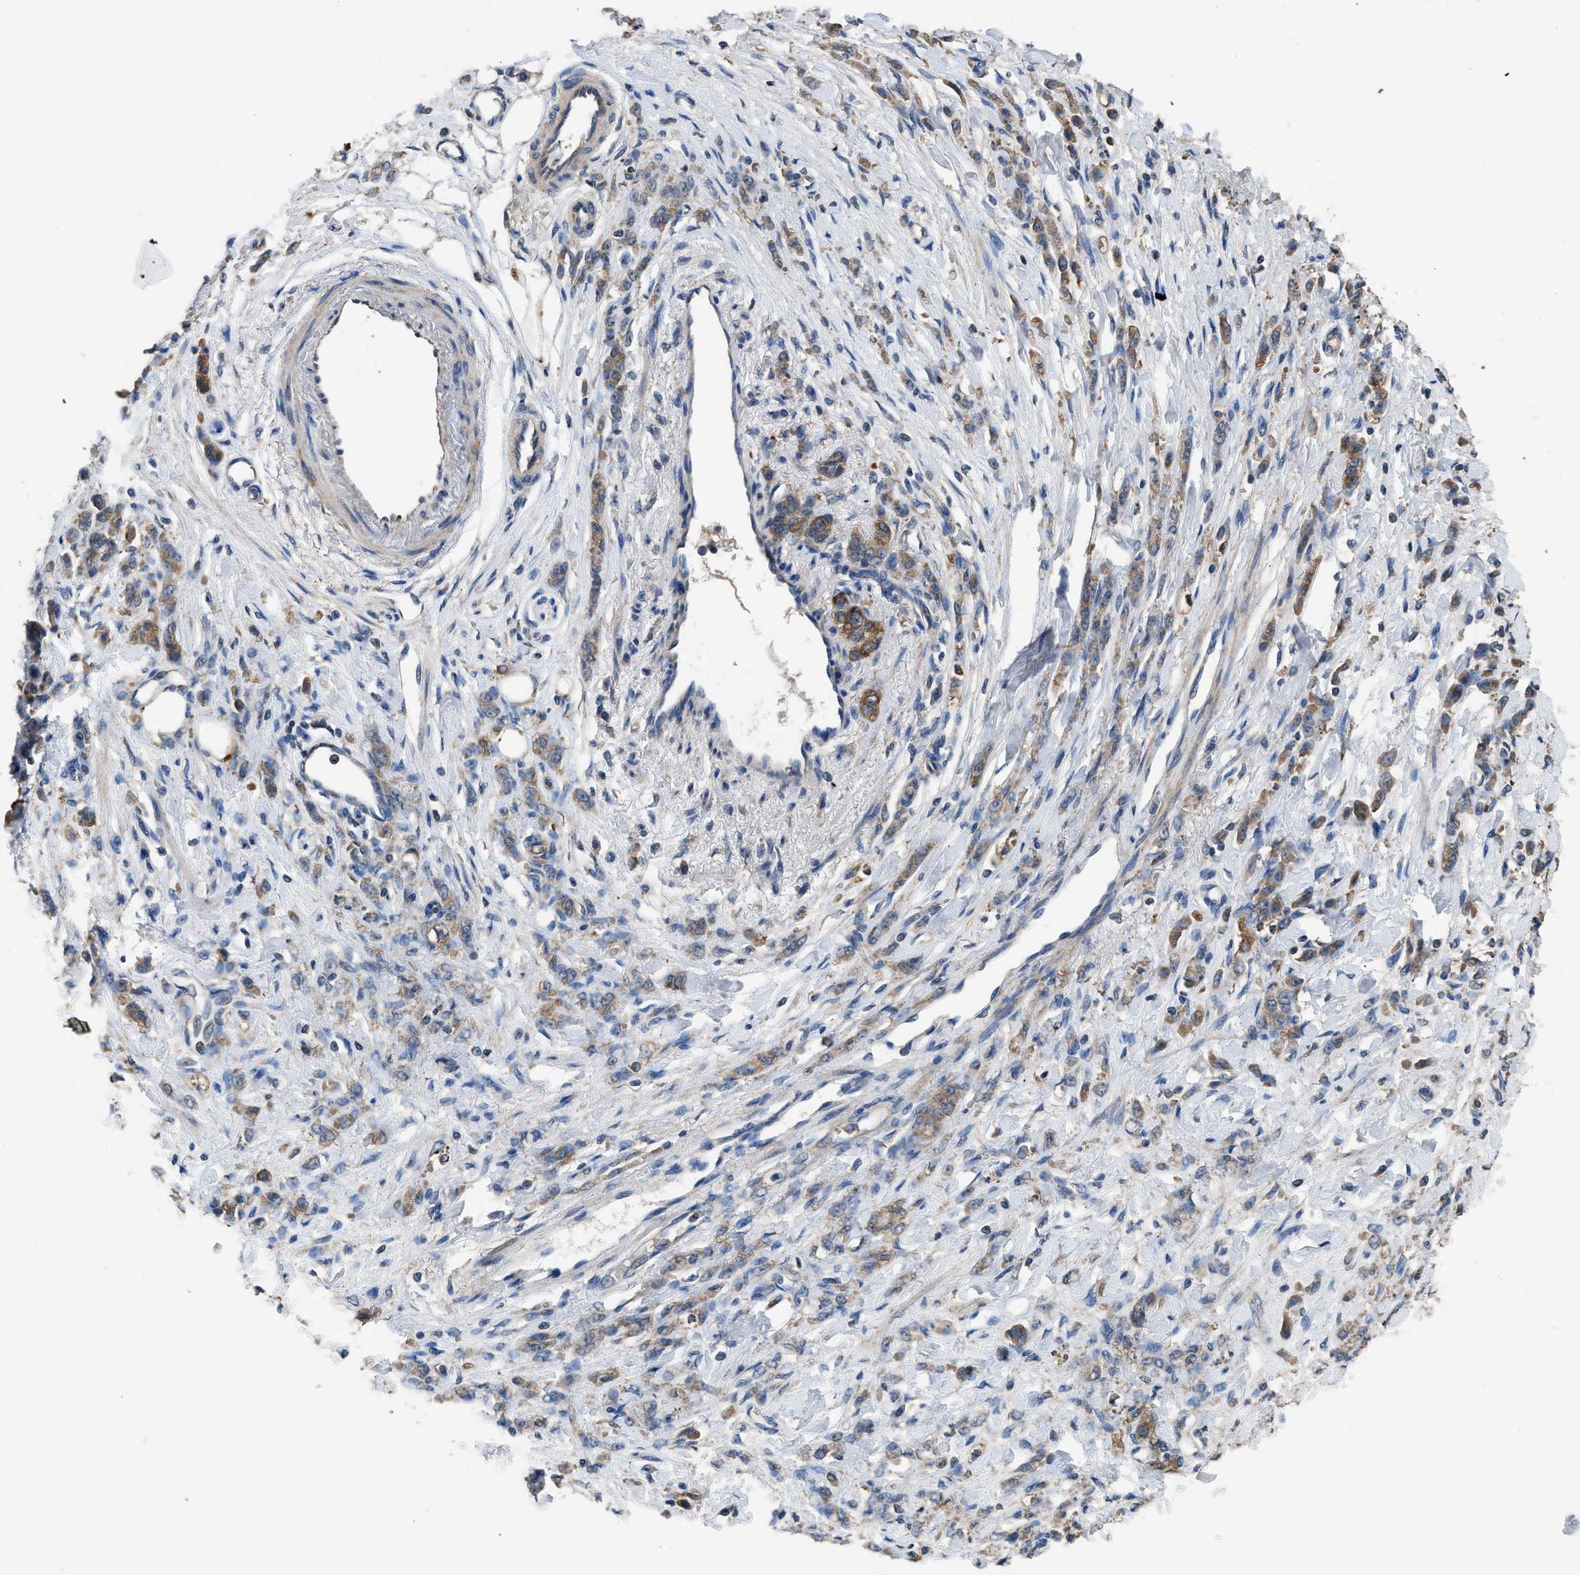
{"staining": {"intensity": "moderate", "quantity": ">75%", "location": "cytoplasmic/membranous"}, "tissue": "stomach cancer", "cell_type": "Tumor cells", "image_type": "cancer", "snomed": [{"axis": "morphology", "description": "Normal tissue, NOS"}, {"axis": "morphology", "description": "Adenocarcinoma, NOS"}, {"axis": "topography", "description": "Stomach"}], "caption": "Stomach cancer (adenocarcinoma) tissue shows moderate cytoplasmic/membranous staining in about >75% of tumor cells Ihc stains the protein in brown and the nuclei are stained blue.", "gene": "ITSN1", "patient": {"sex": "male", "age": 82}}